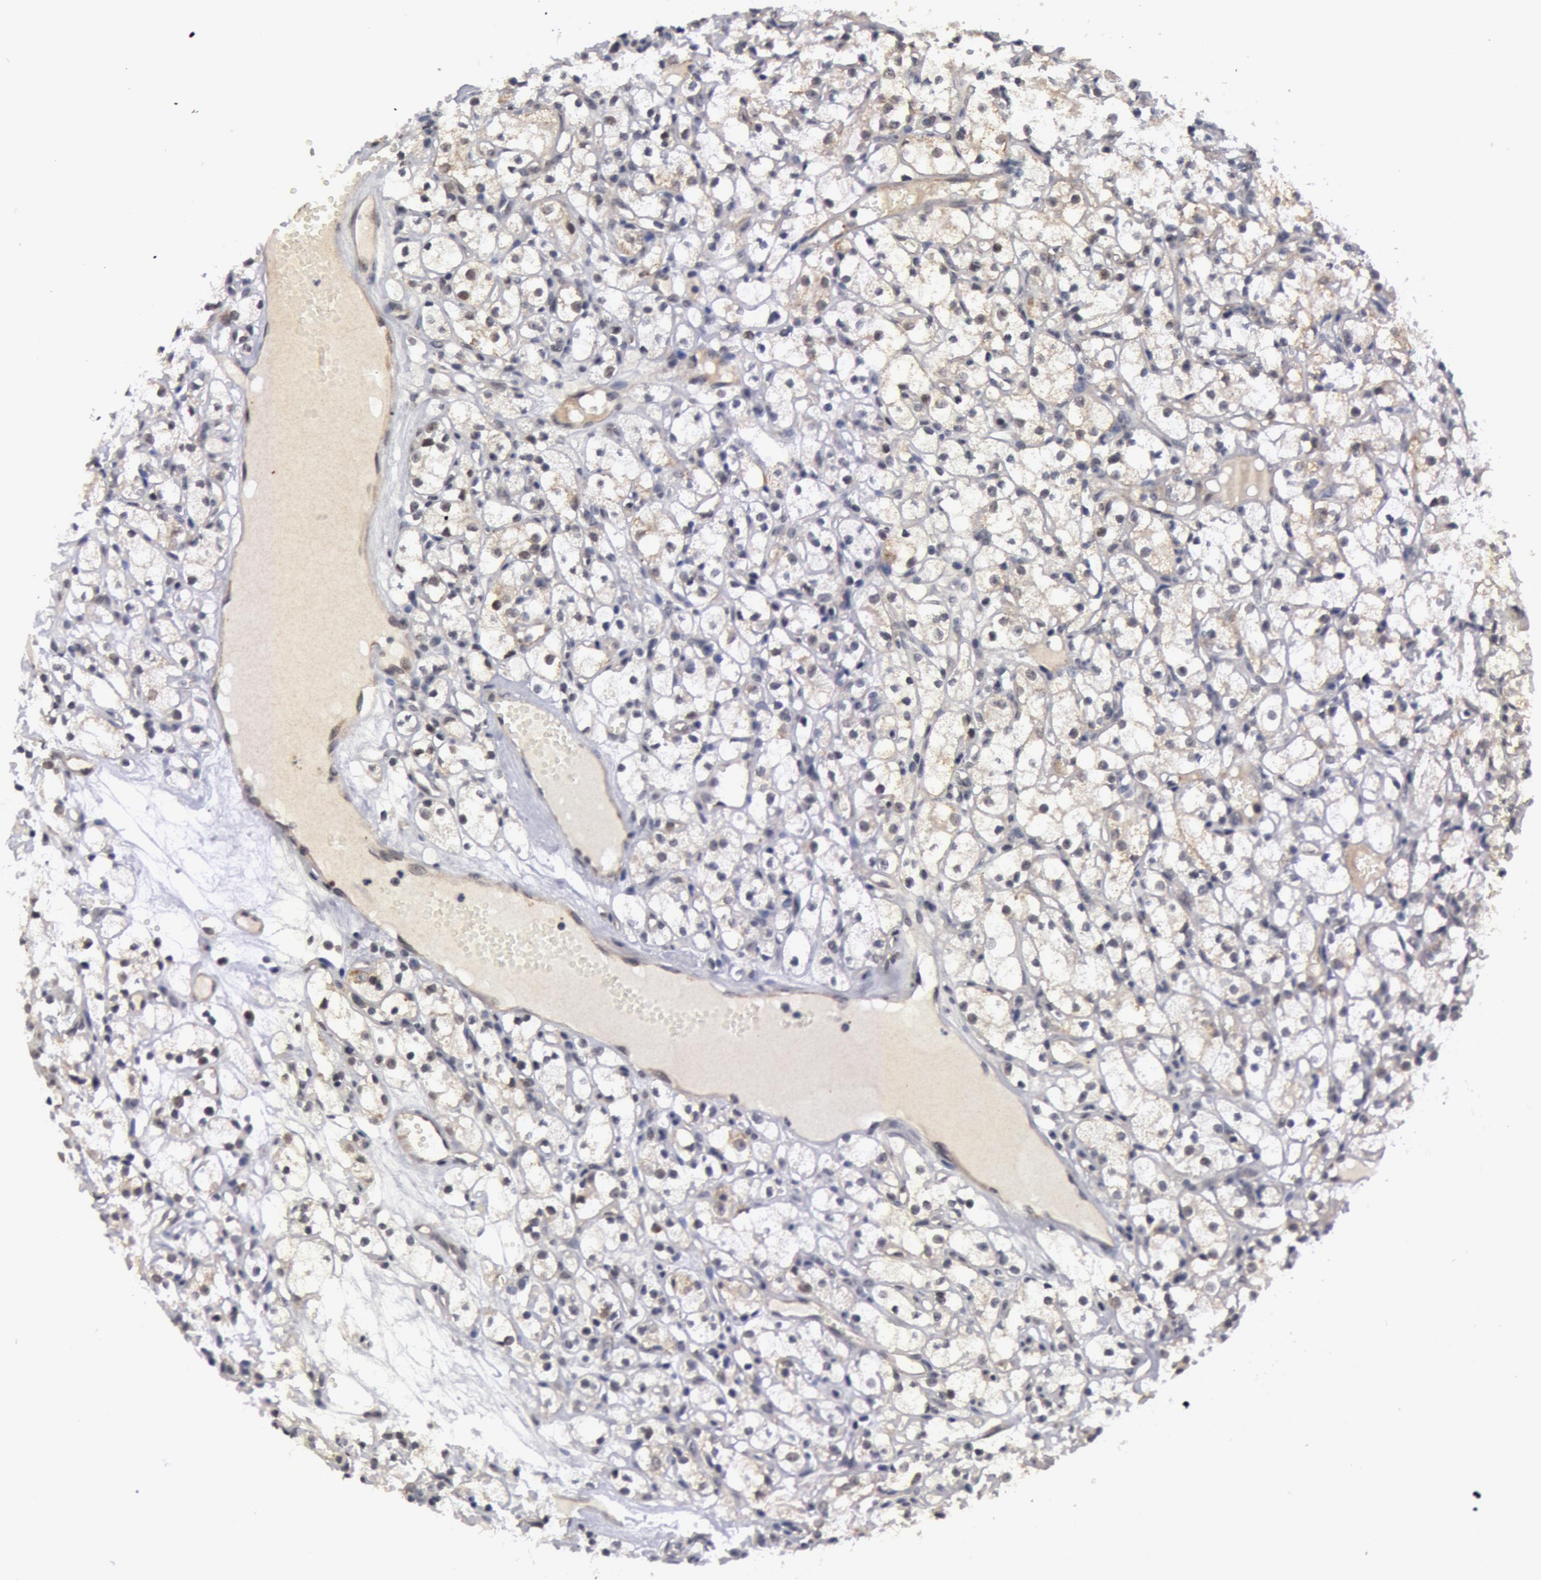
{"staining": {"intensity": "negative", "quantity": "none", "location": "none"}, "tissue": "renal cancer", "cell_type": "Tumor cells", "image_type": "cancer", "snomed": [{"axis": "morphology", "description": "Adenocarcinoma, NOS"}, {"axis": "topography", "description": "Kidney"}], "caption": "Tumor cells are negative for protein expression in human adenocarcinoma (renal).", "gene": "SYTL4", "patient": {"sex": "male", "age": 61}}